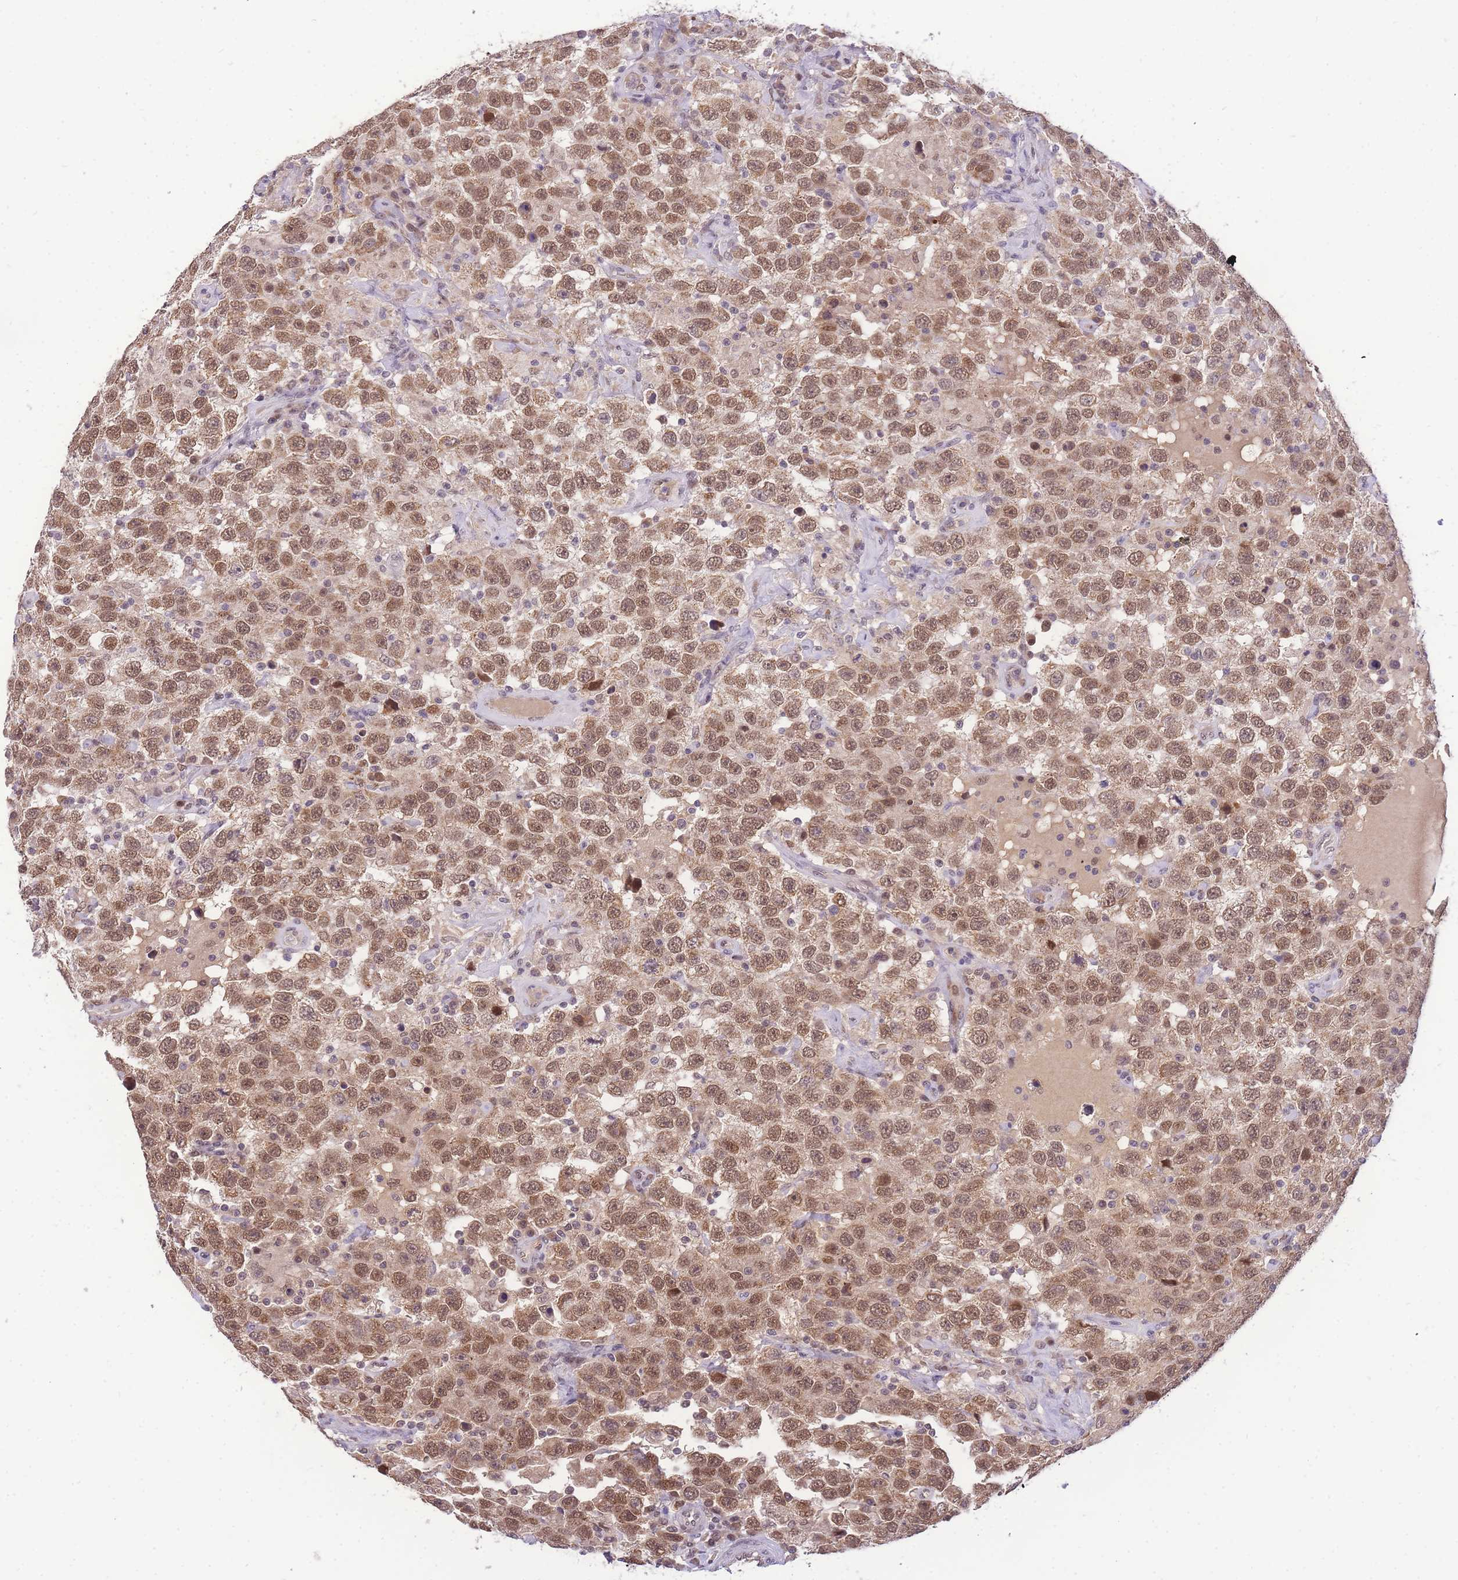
{"staining": {"intensity": "moderate", "quantity": ">75%", "location": "cytoplasmic/membranous,nuclear"}, "tissue": "testis cancer", "cell_type": "Tumor cells", "image_type": "cancer", "snomed": [{"axis": "morphology", "description": "Seminoma, NOS"}, {"axis": "topography", "description": "Testis"}], "caption": "Human testis cancer (seminoma) stained for a protein (brown) exhibits moderate cytoplasmic/membranous and nuclear positive expression in about >75% of tumor cells.", "gene": "PUS10", "patient": {"sex": "male", "age": 41}}